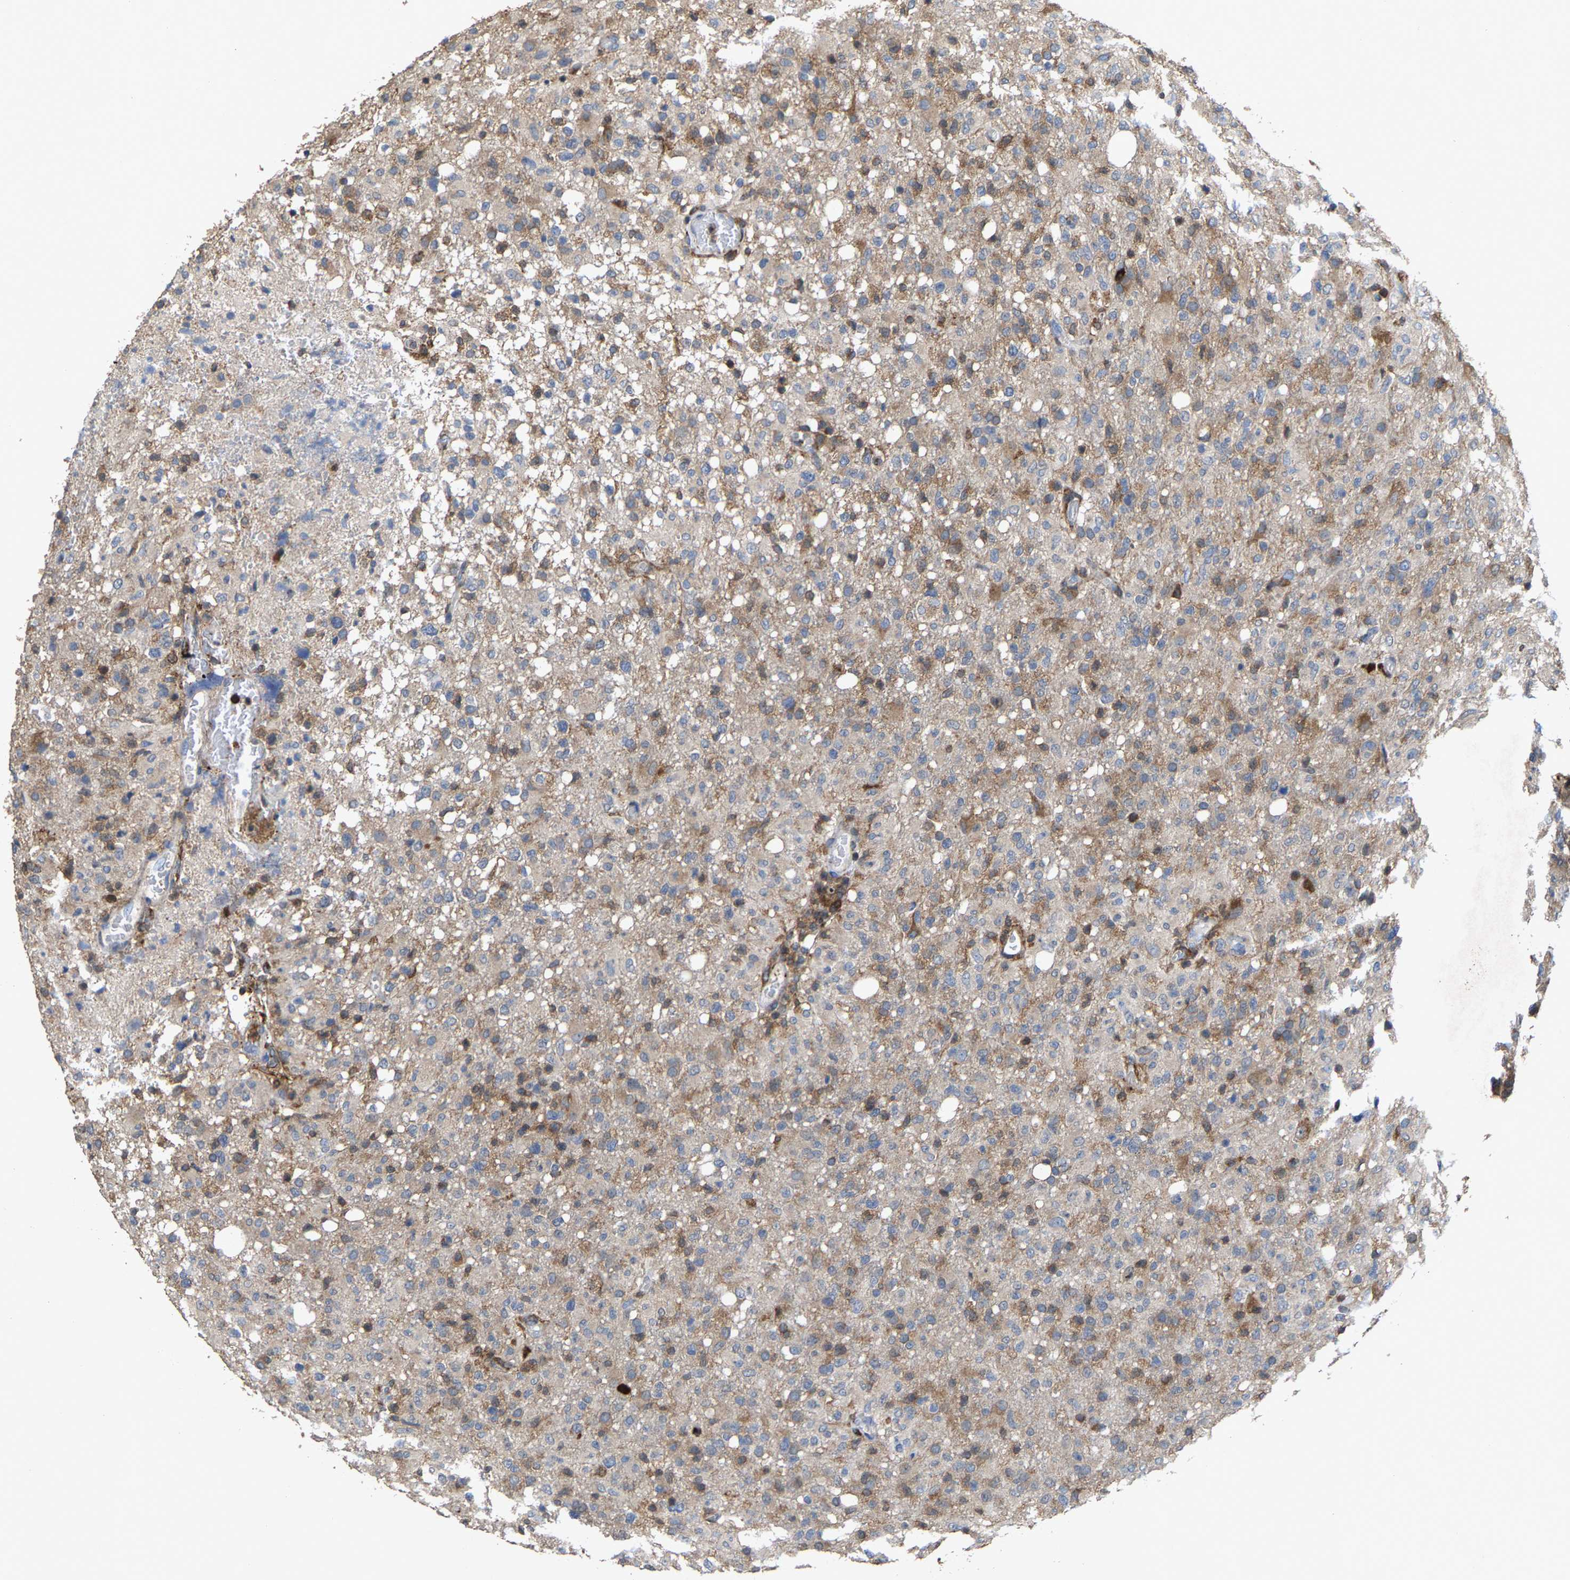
{"staining": {"intensity": "moderate", "quantity": "<25%", "location": "cytoplasmic/membranous"}, "tissue": "glioma", "cell_type": "Tumor cells", "image_type": "cancer", "snomed": [{"axis": "morphology", "description": "Glioma, malignant, High grade"}, {"axis": "topography", "description": "Brain"}], "caption": "Protein staining of malignant glioma (high-grade) tissue displays moderate cytoplasmic/membranous positivity in approximately <25% of tumor cells. (brown staining indicates protein expression, while blue staining denotes nuclei).", "gene": "FGD3", "patient": {"sex": "female", "age": 57}}